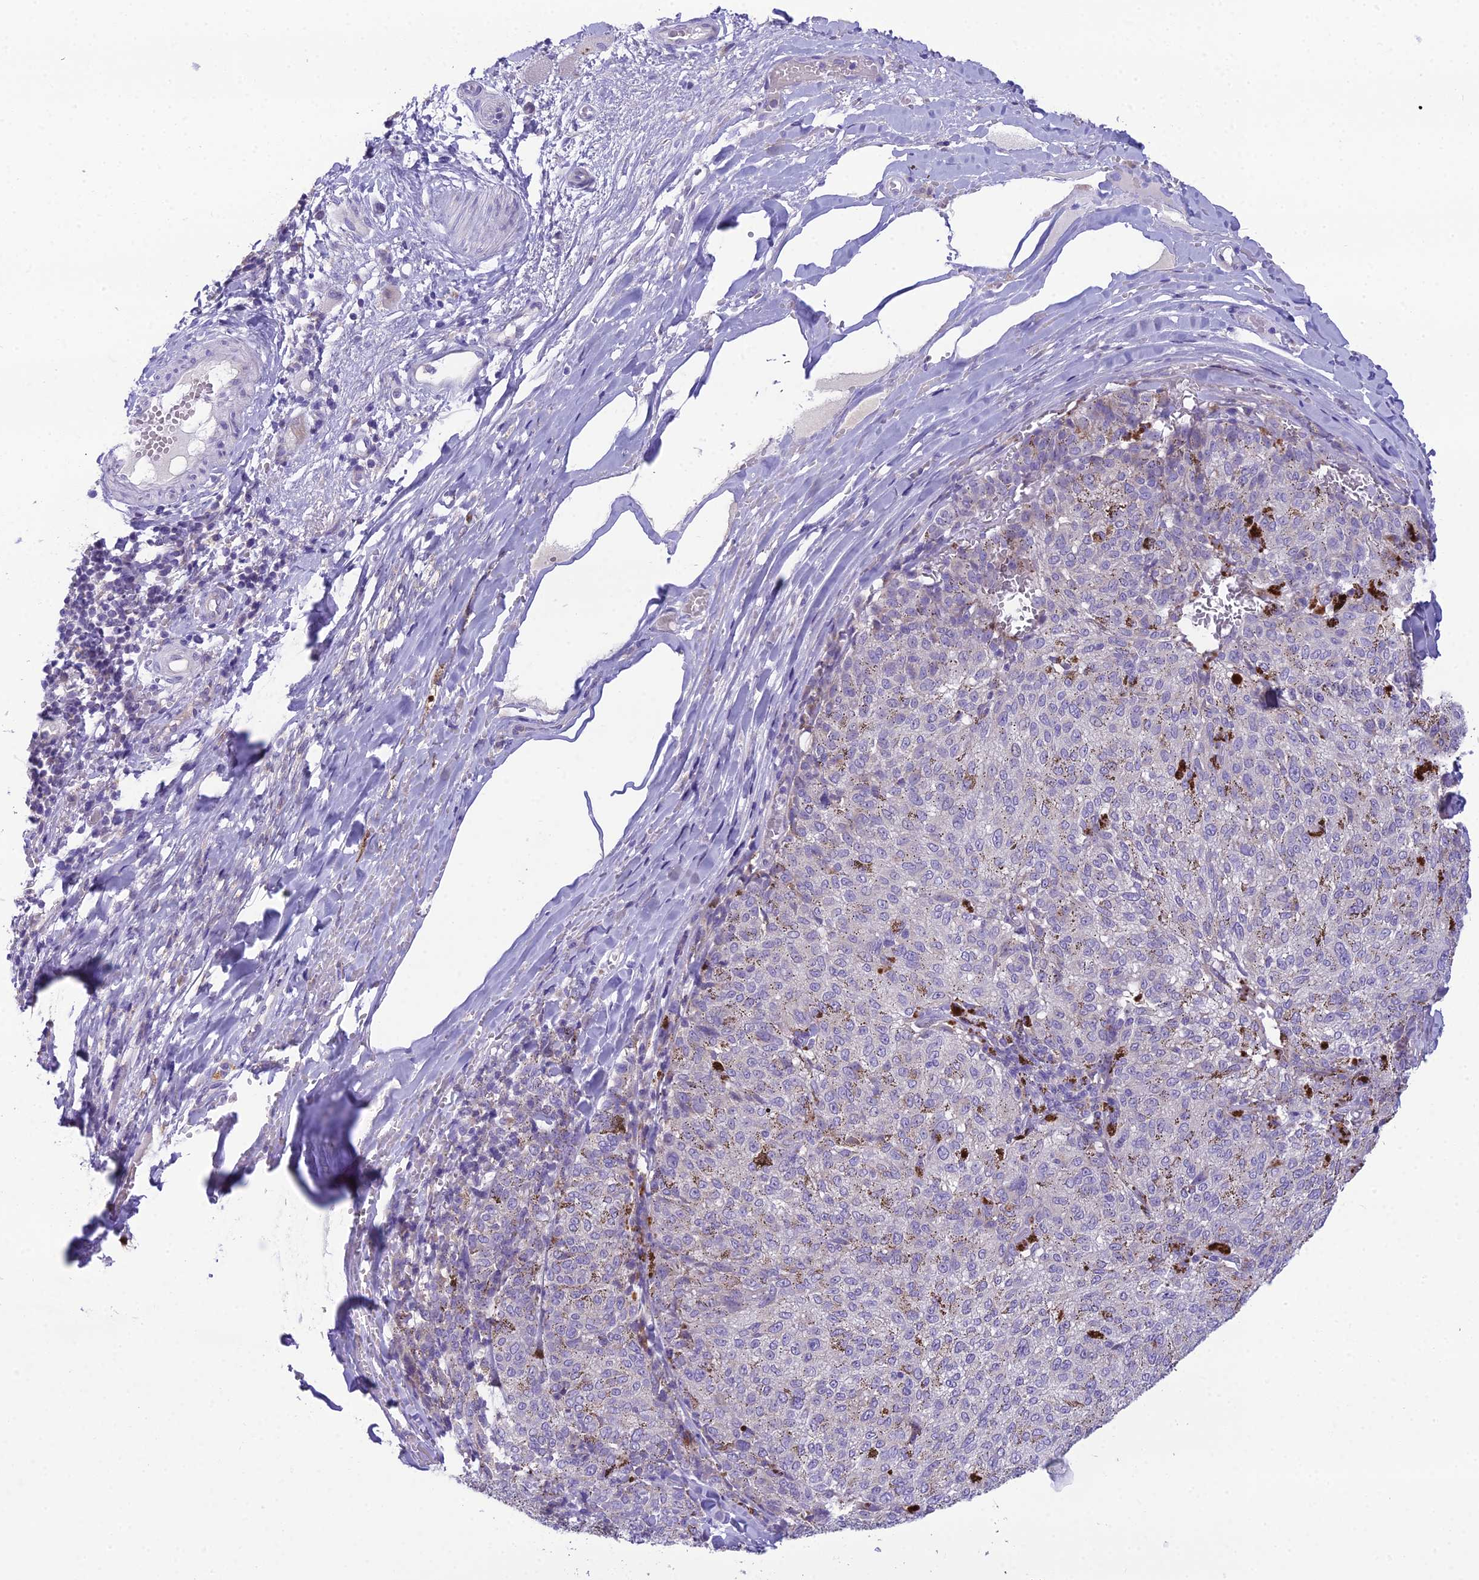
{"staining": {"intensity": "negative", "quantity": "none", "location": "none"}, "tissue": "melanoma", "cell_type": "Tumor cells", "image_type": "cancer", "snomed": [{"axis": "morphology", "description": "Malignant melanoma, NOS"}, {"axis": "topography", "description": "Skin"}], "caption": "Immunohistochemistry (IHC) of human melanoma shows no expression in tumor cells.", "gene": "MIIP", "patient": {"sex": "female", "age": 72}}